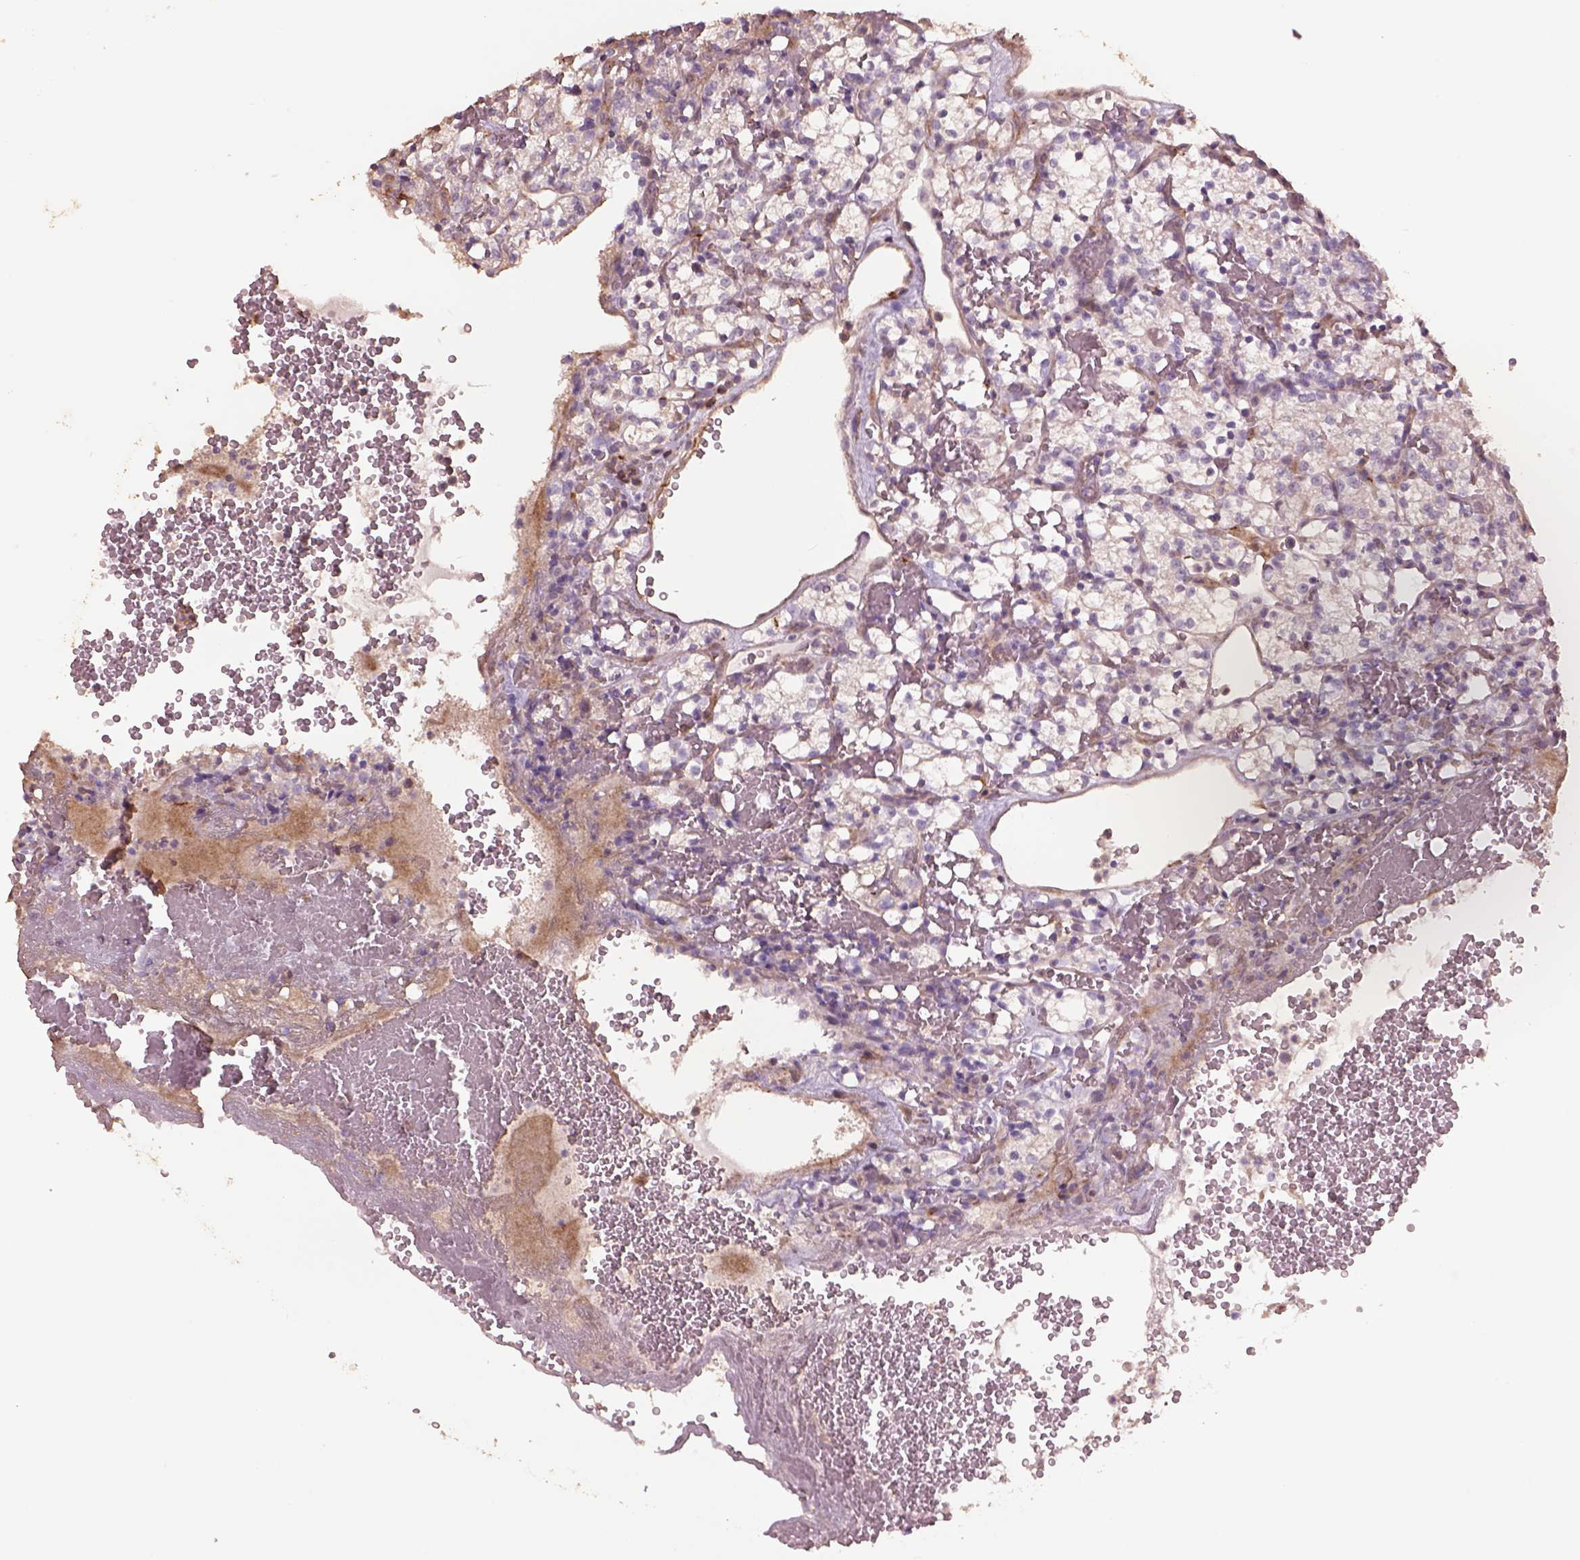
{"staining": {"intensity": "negative", "quantity": "none", "location": "none"}, "tissue": "renal cancer", "cell_type": "Tumor cells", "image_type": "cancer", "snomed": [{"axis": "morphology", "description": "Adenocarcinoma, NOS"}, {"axis": "topography", "description": "Kidney"}], "caption": "Photomicrograph shows no protein positivity in tumor cells of adenocarcinoma (renal) tissue. (Stains: DAB IHC with hematoxylin counter stain, Microscopy: brightfield microscopy at high magnification).", "gene": "LIN7A", "patient": {"sex": "female", "age": 69}}